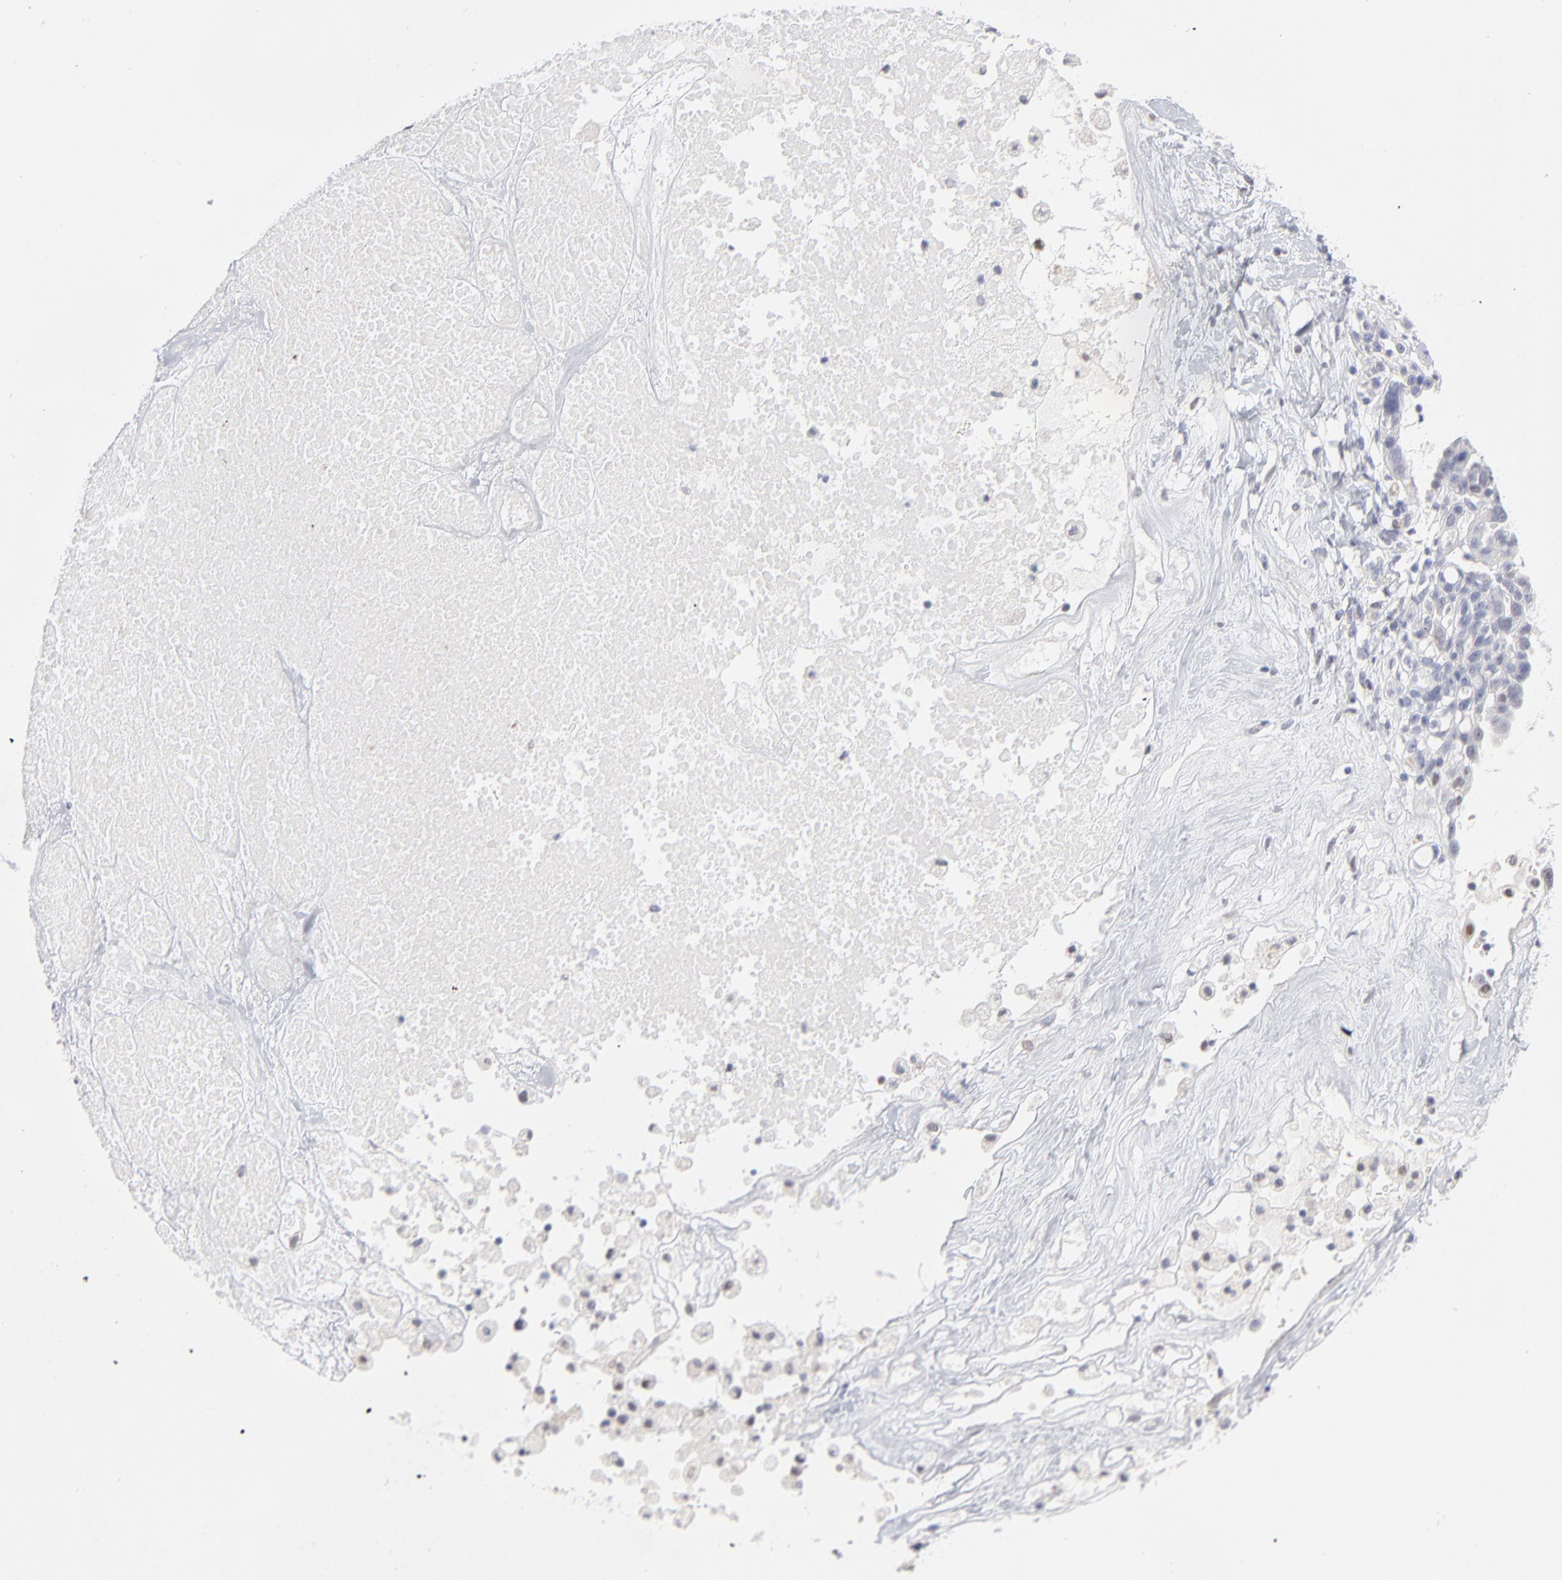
{"staining": {"intensity": "negative", "quantity": "none", "location": "none"}, "tissue": "ovarian cancer", "cell_type": "Tumor cells", "image_type": "cancer", "snomed": [{"axis": "morphology", "description": "Cystadenocarcinoma, serous, NOS"}, {"axis": "topography", "description": "Ovary"}], "caption": "Immunohistochemistry photomicrograph of human ovarian cancer (serous cystadenocarcinoma) stained for a protein (brown), which shows no positivity in tumor cells.", "gene": "RBM3", "patient": {"sex": "female", "age": 66}}